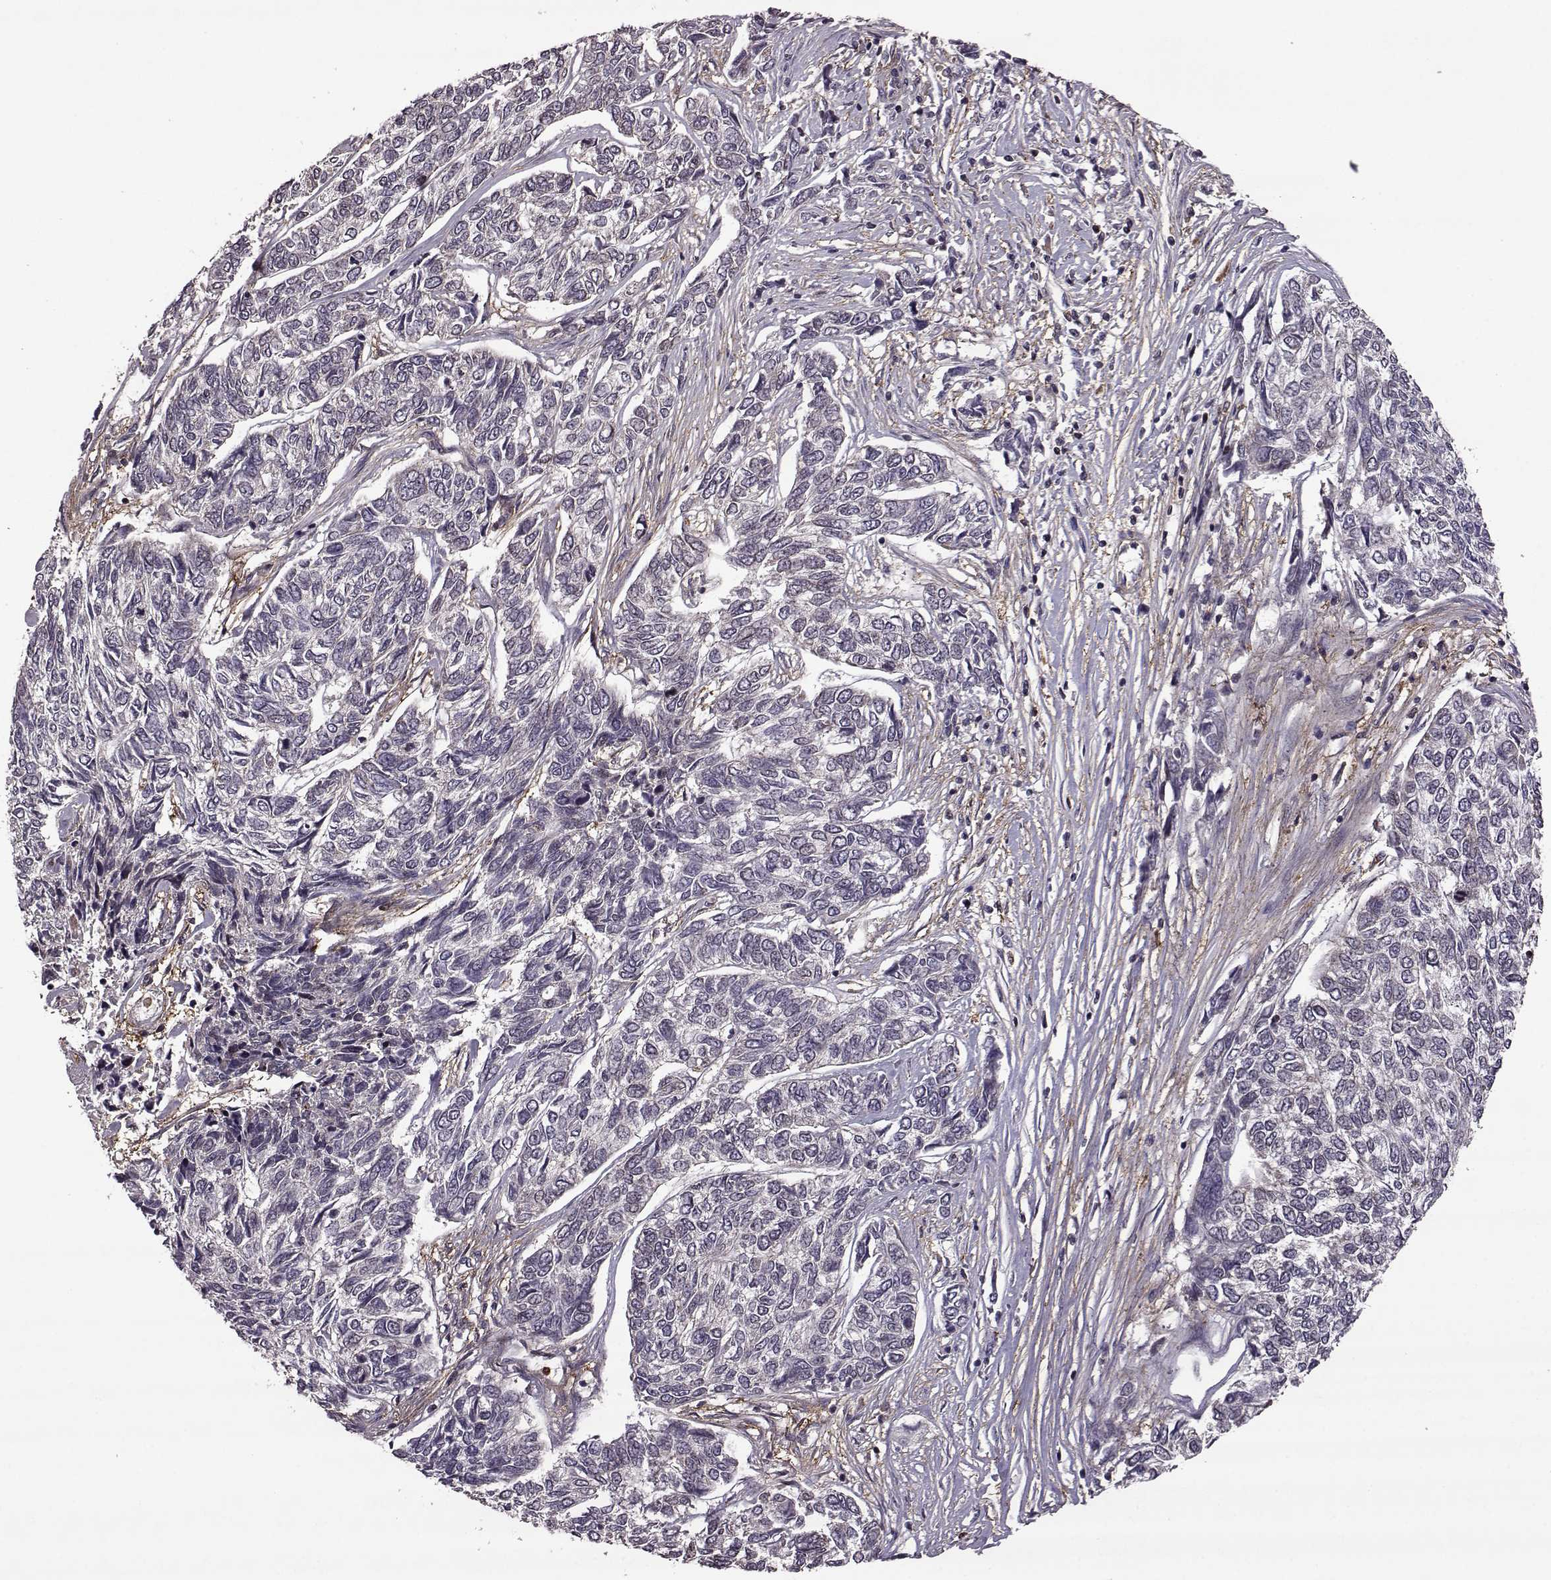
{"staining": {"intensity": "negative", "quantity": "none", "location": "none"}, "tissue": "skin cancer", "cell_type": "Tumor cells", "image_type": "cancer", "snomed": [{"axis": "morphology", "description": "Basal cell carcinoma"}, {"axis": "topography", "description": "Skin"}], "caption": "High magnification brightfield microscopy of skin cancer (basal cell carcinoma) stained with DAB (brown) and counterstained with hematoxylin (blue): tumor cells show no significant positivity.", "gene": "TRMU", "patient": {"sex": "female", "age": 65}}